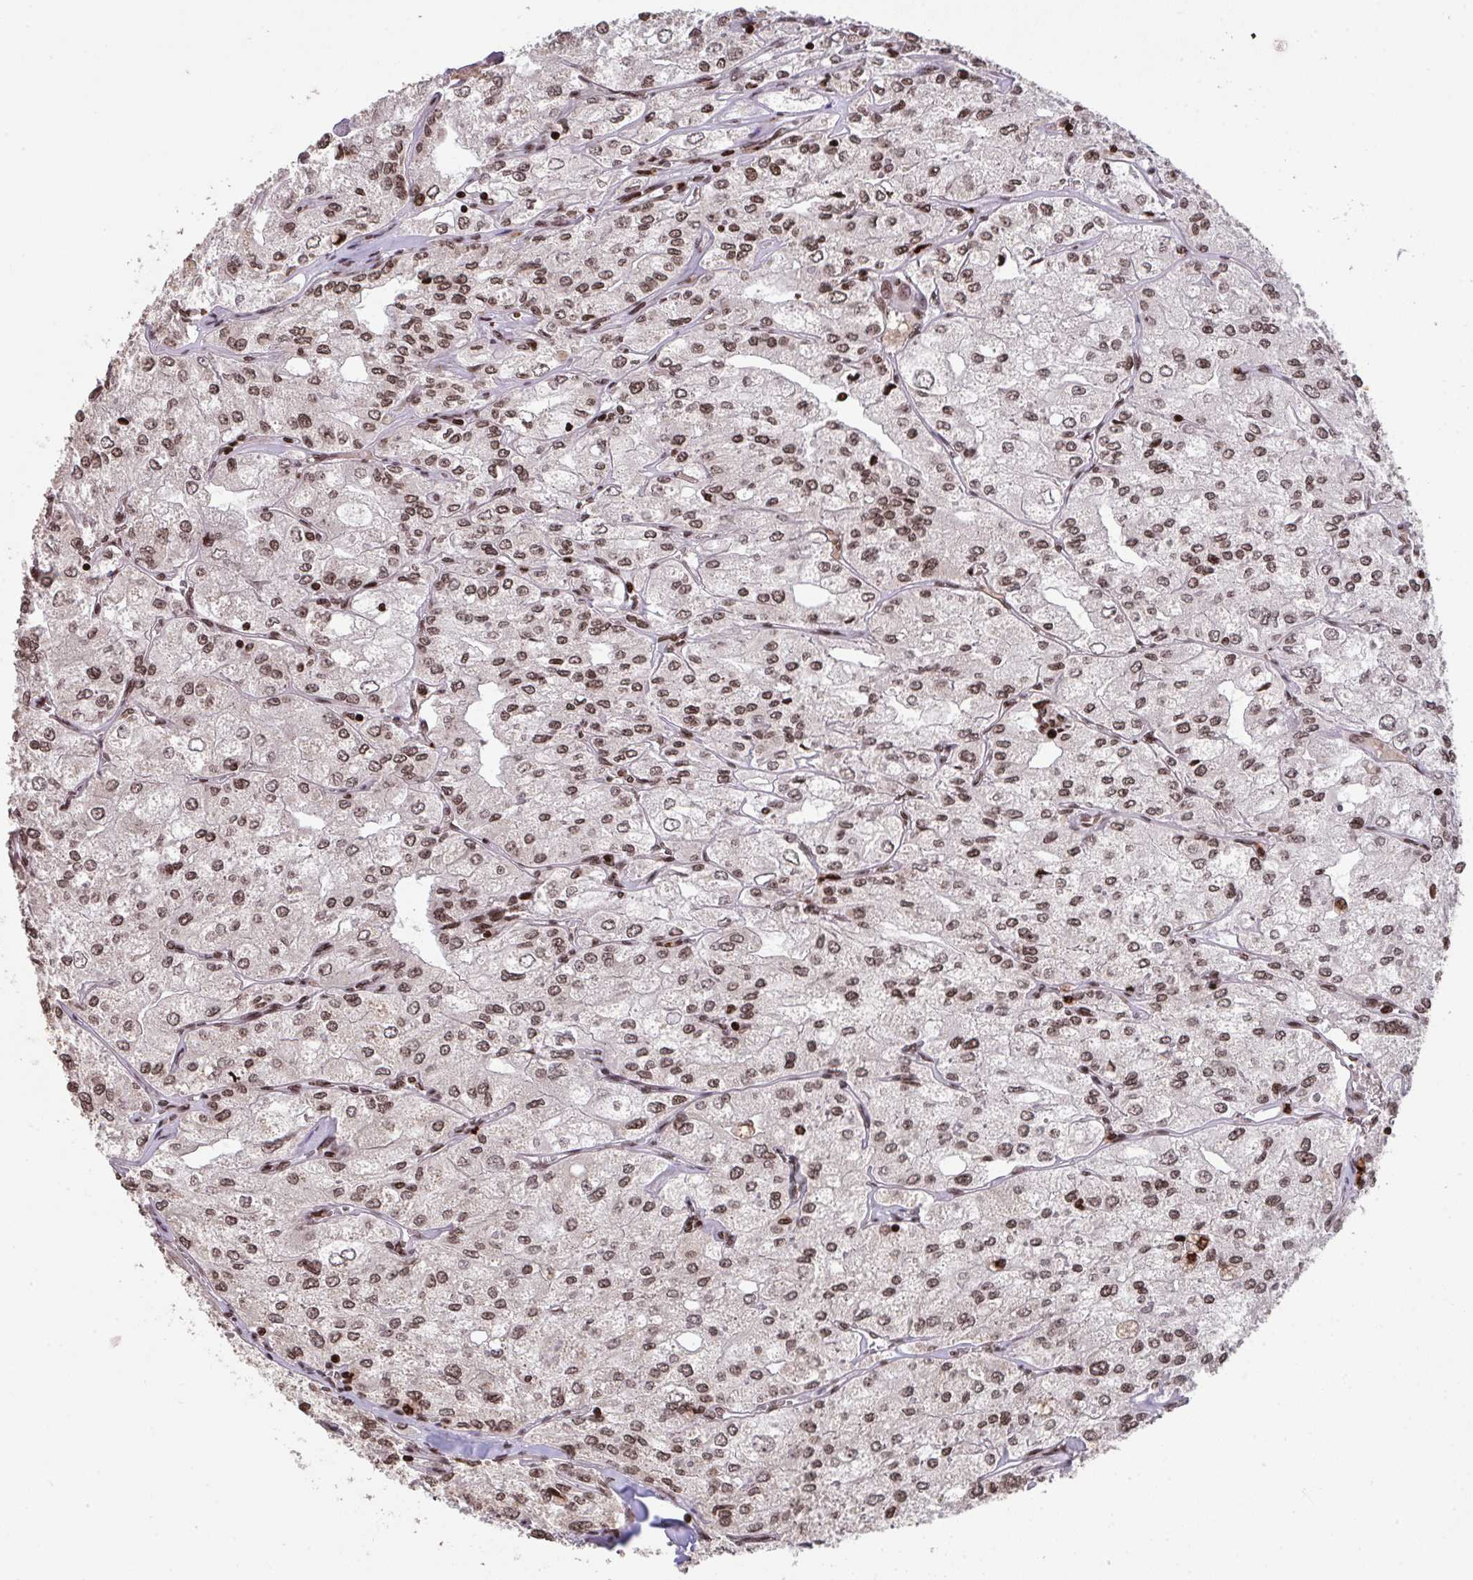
{"staining": {"intensity": "moderate", "quantity": ">75%", "location": "nuclear"}, "tissue": "renal cancer", "cell_type": "Tumor cells", "image_type": "cancer", "snomed": [{"axis": "morphology", "description": "Adenocarcinoma, NOS"}, {"axis": "topography", "description": "Kidney"}], "caption": "Immunohistochemical staining of renal cancer demonstrates medium levels of moderate nuclear protein staining in about >75% of tumor cells. (DAB (3,3'-diaminobenzidine) = brown stain, brightfield microscopy at high magnification).", "gene": "NIP7", "patient": {"sex": "female", "age": 70}}